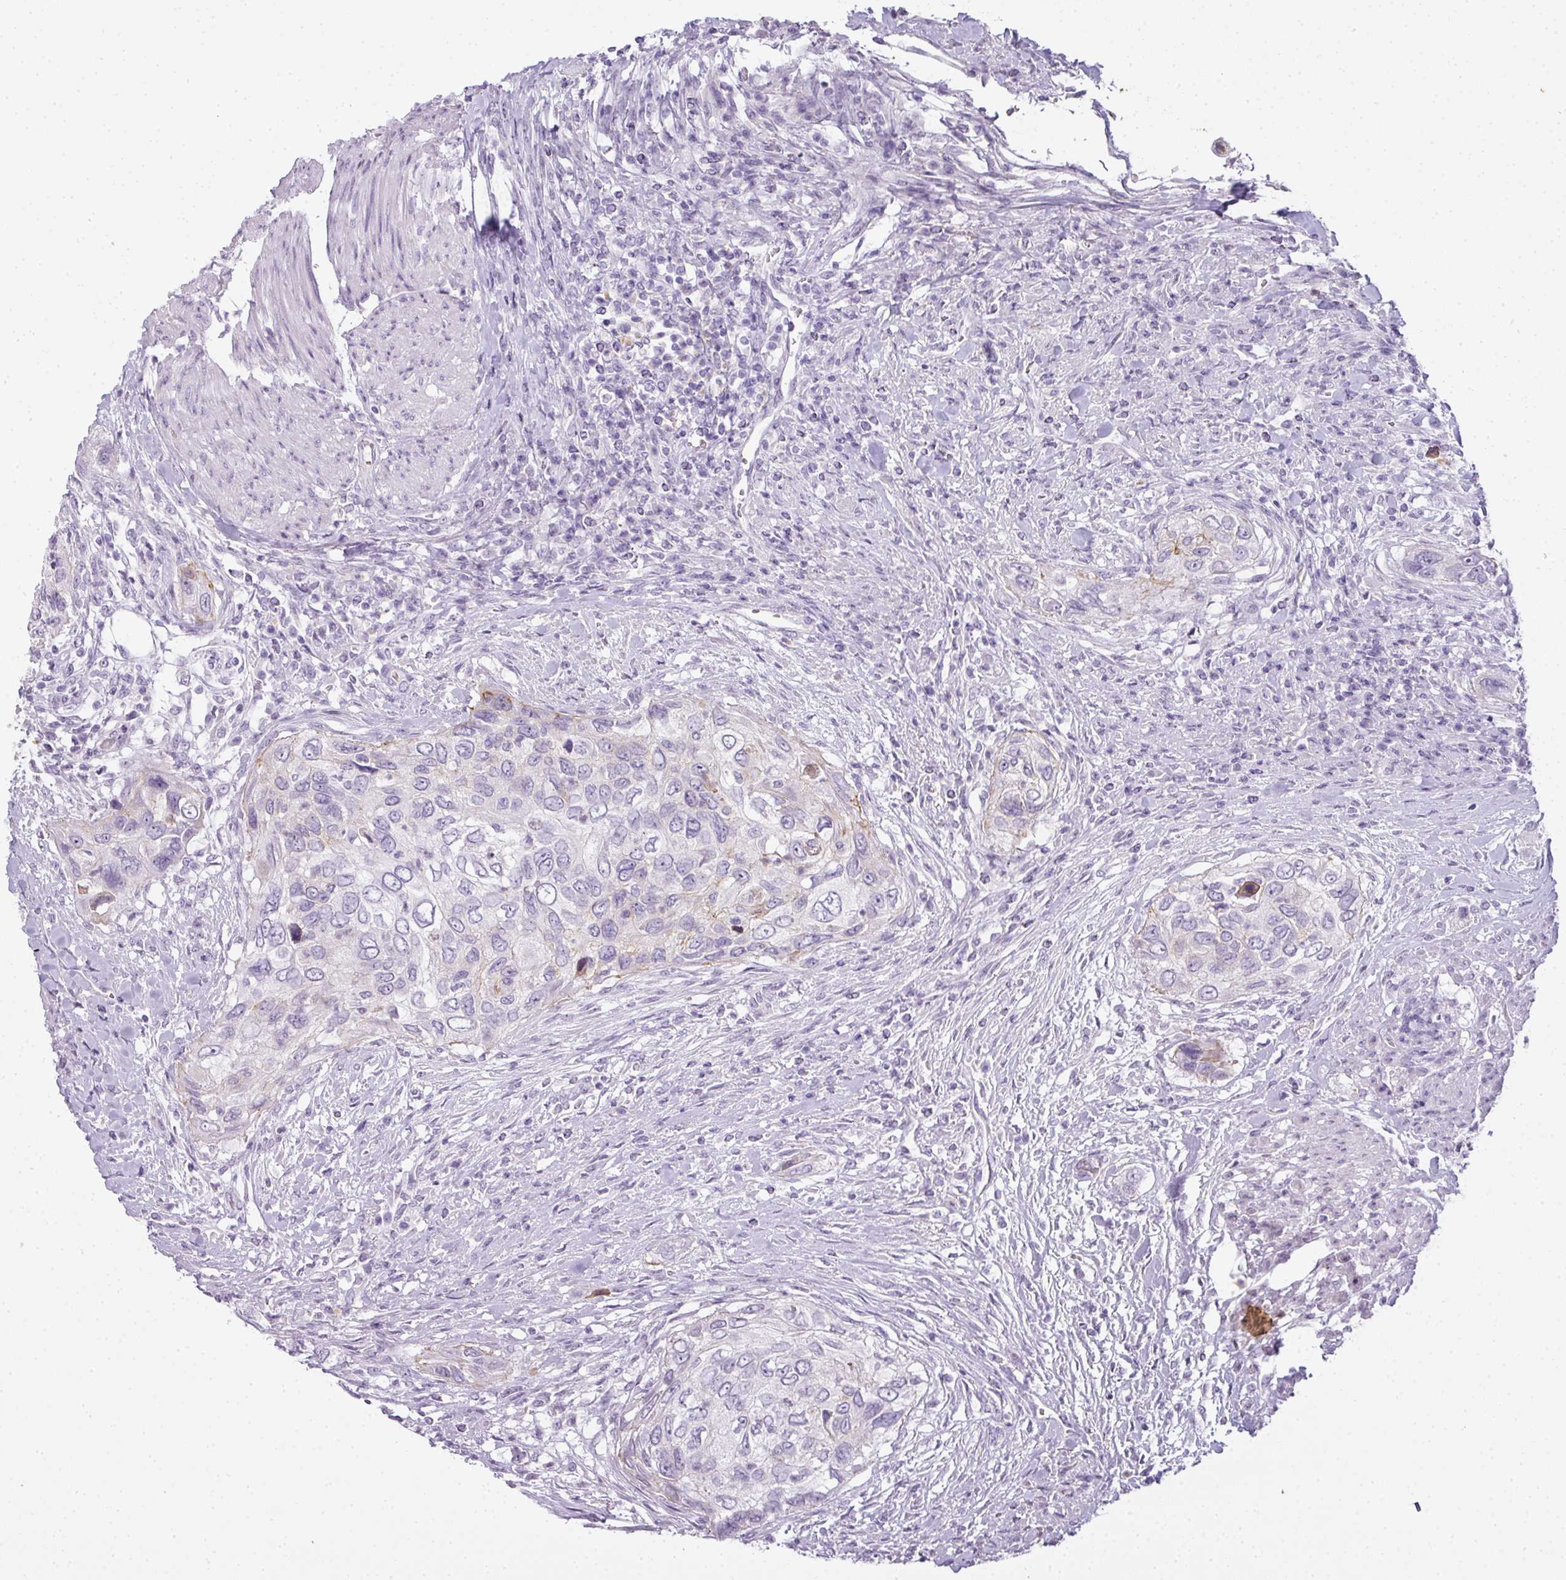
{"staining": {"intensity": "negative", "quantity": "none", "location": "none"}, "tissue": "urothelial cancer", "cell_type": "Tumor cells", "image_type": "cancer", "snomed": [{"axis": "morphology", "description": "Urothelial carcinoma, High grade"}, {"axis": "topography", "description": "Urinary bladder"}], "caption": "Tumor cells show no significant expression in urothelial cancer.", "gene": "RBMY1F", "patient": {"sex": "female", "age": 60}}